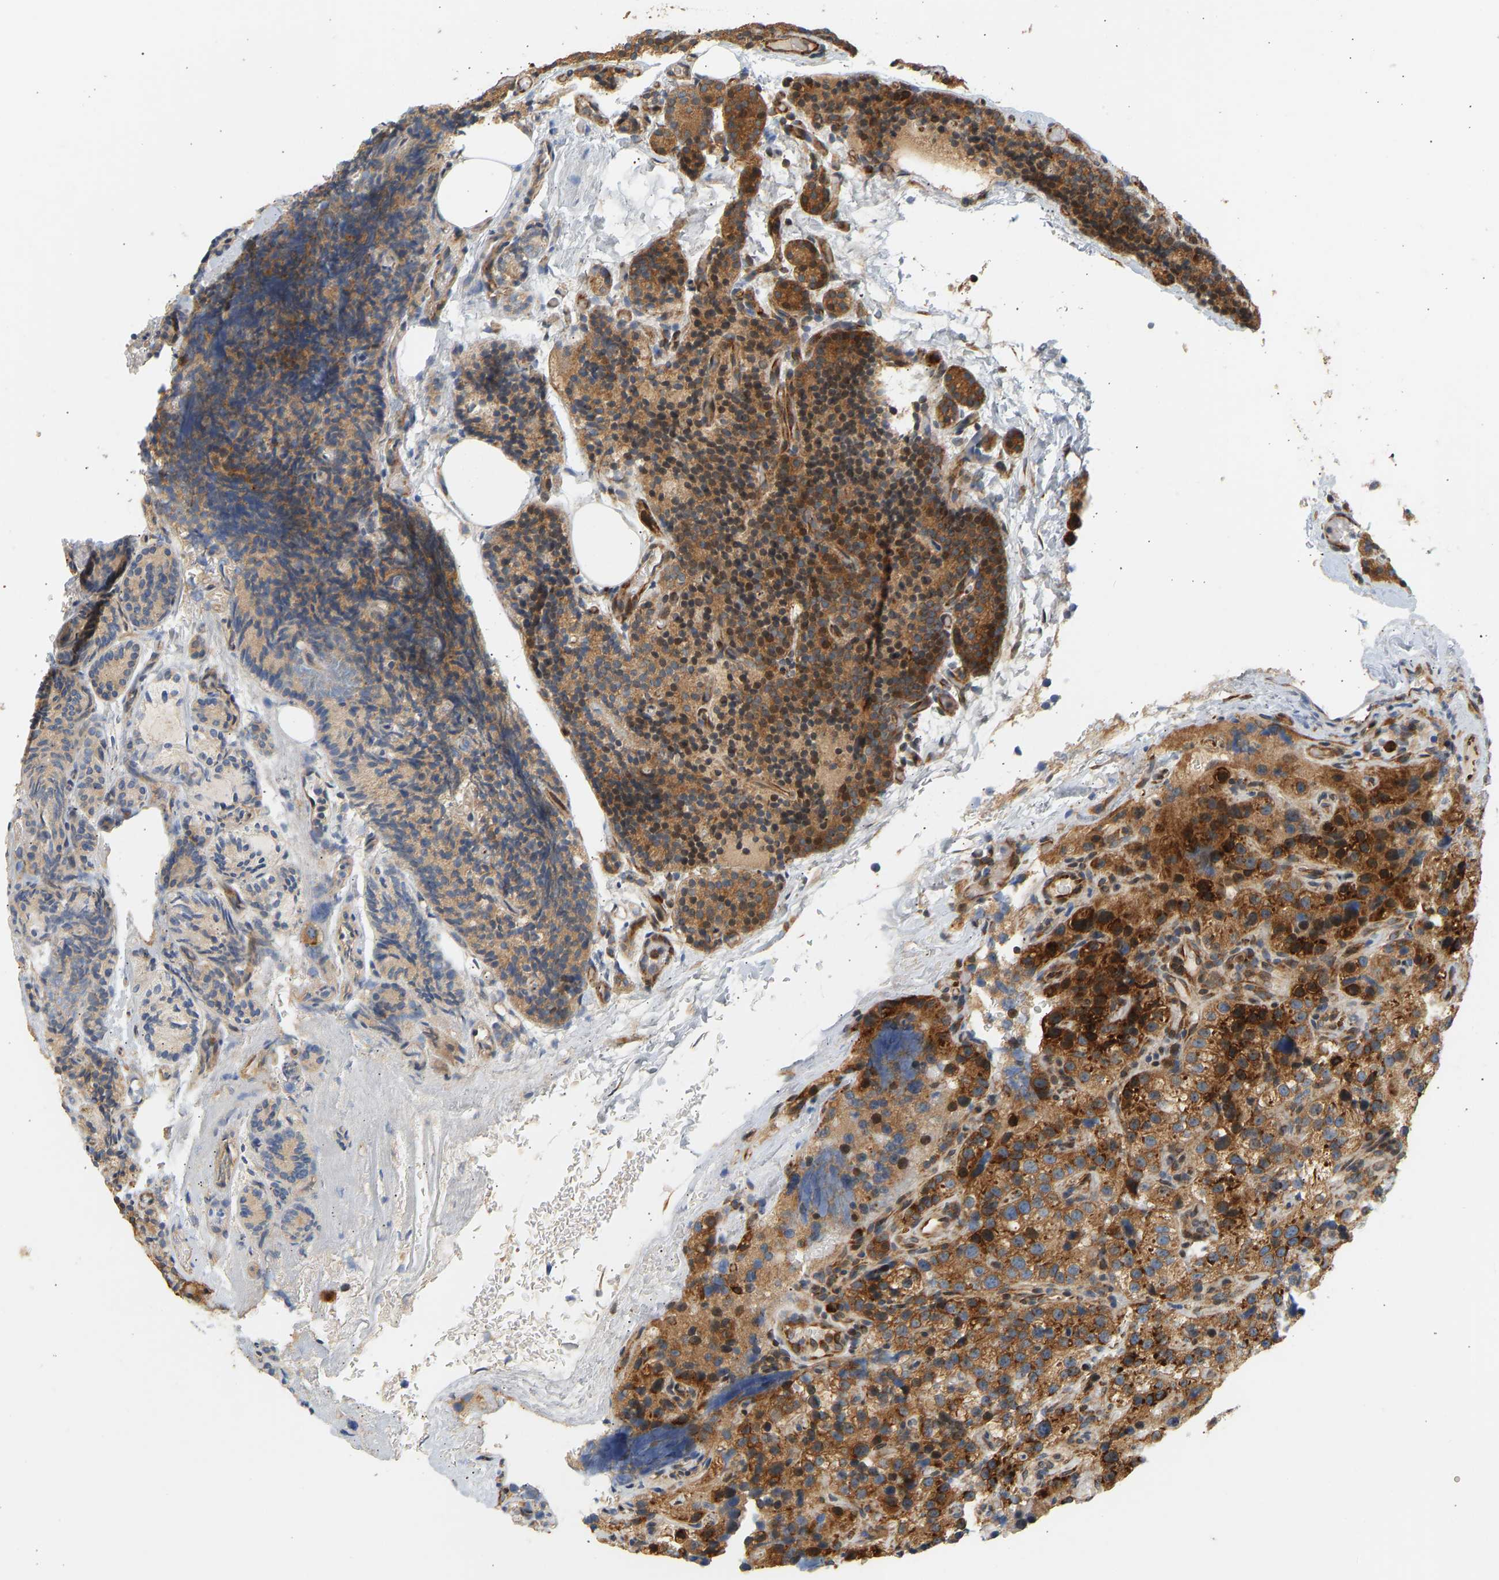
{"staining": {"intensity": "strong", "quantity": ">75%", "location": "cytoplasmic/membranous"}, "tissue": "parathyroid gland", "cell_type": "Glandular cells", "image_type": "normal", "snomed": [{"axis": "morphology", "description": "Normal tissue, NOS"}, {"axis": "morphology", "description": "Adenoma, NOS"}, {"axis": "topography", "description": "Parathyroid gland"}], "caption": "Glandular cells demonstrate high levels of strong cytoplasmic/membranous staining in about >75% of cells in unremarkable human parathyroid gland. The protein of interest is shown in brown color, while the nuclei are stained blue.", "gene": "RPS14", "patient": {"sex": "female", "age": 51}}